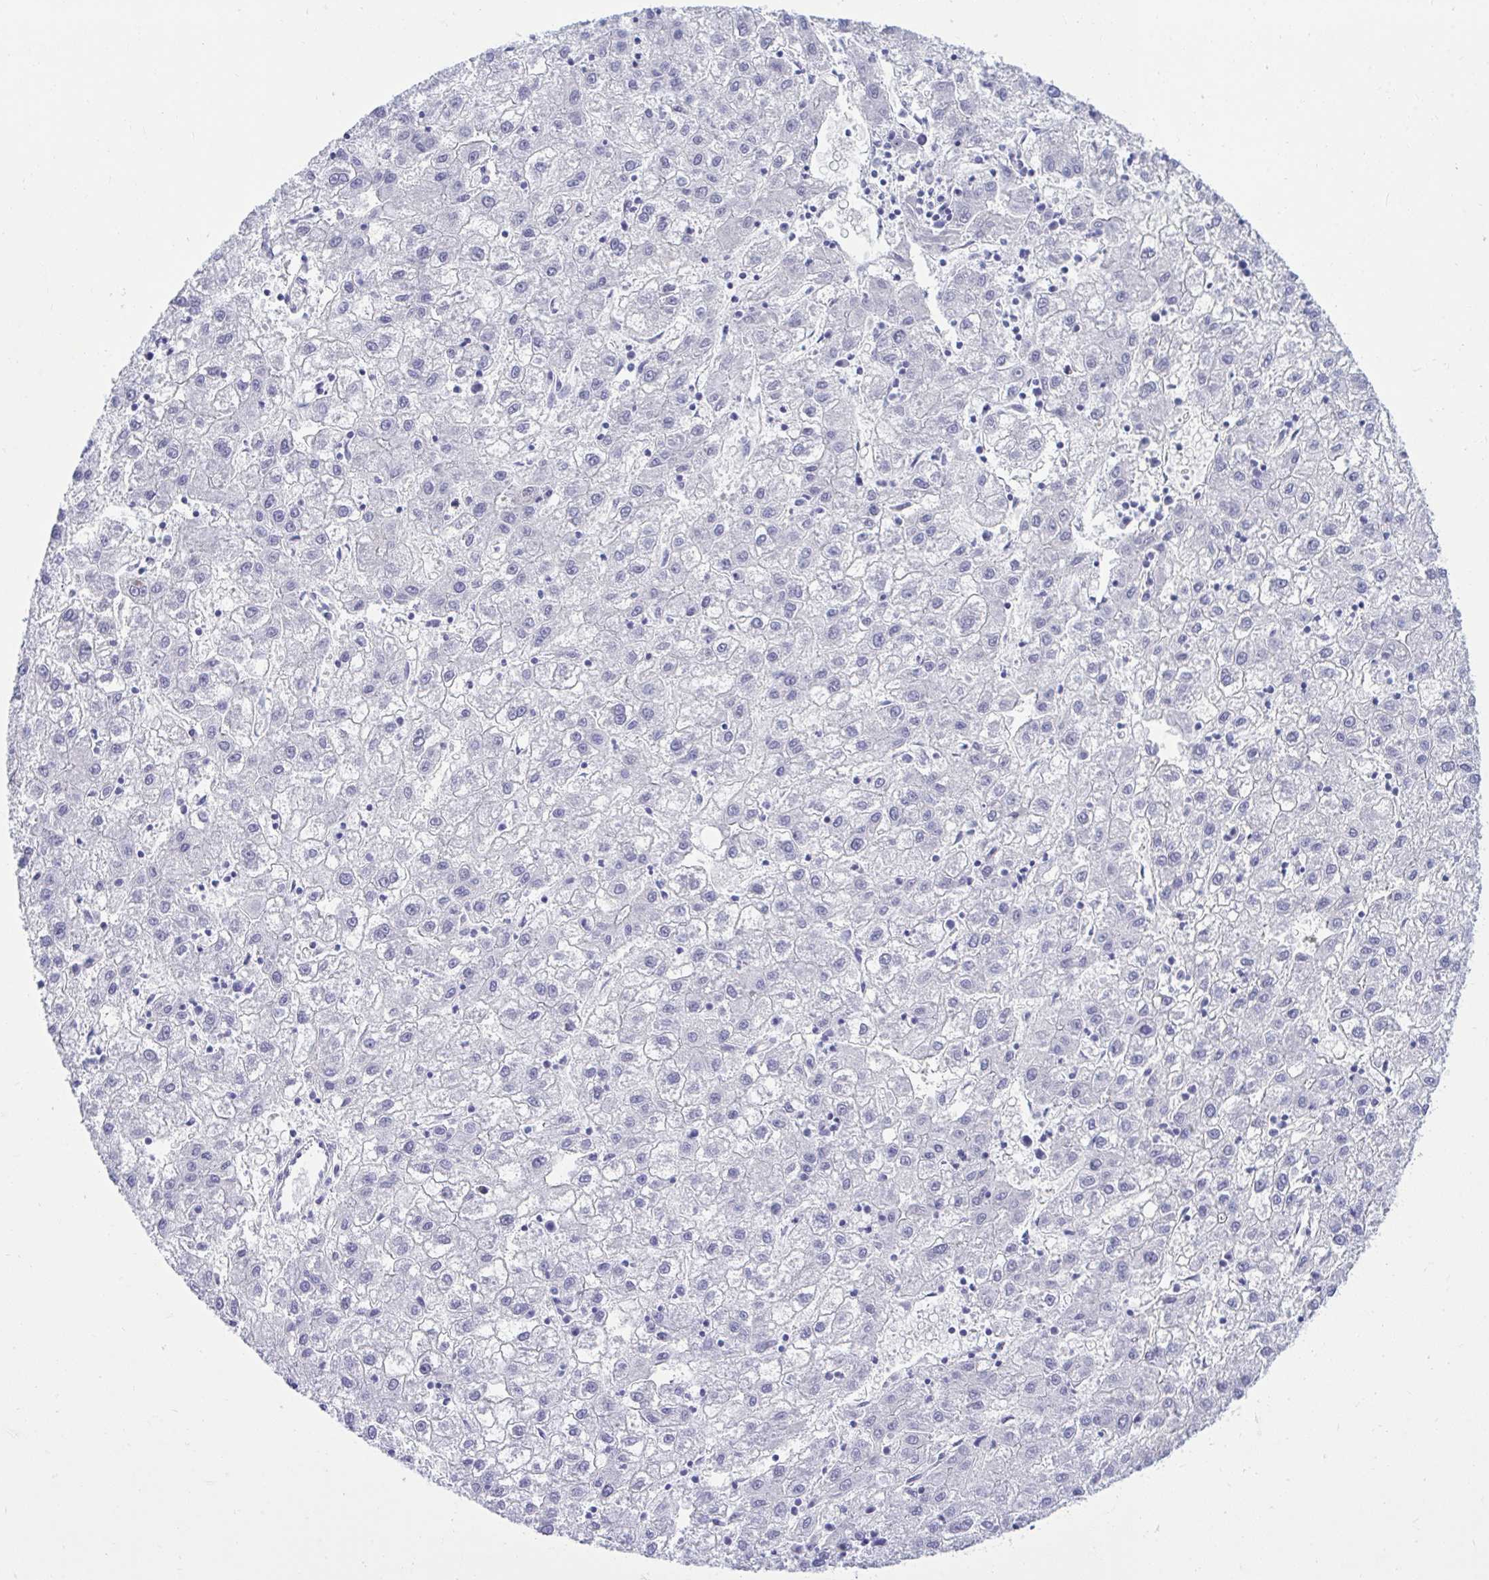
{"staining": {"intensity": "negative", "quantity": "none", "location": "none"}, "tissue": "liver cancer", "cell_type": "Tumor cells", "image_type": "cancer", "snomed": [{"axis": "morphology", "description": "Carcinoma, Hepatocellular, NOS"}, {"axis": "topography", "description": "Liver"}], "caption": "High power microscopy image of an immunohistochemistry histopathology image of liver cancer, revealing no significant expression in tumor cells.", "gene": "MED9", "patient": {"sex": "male", "age": 72}}